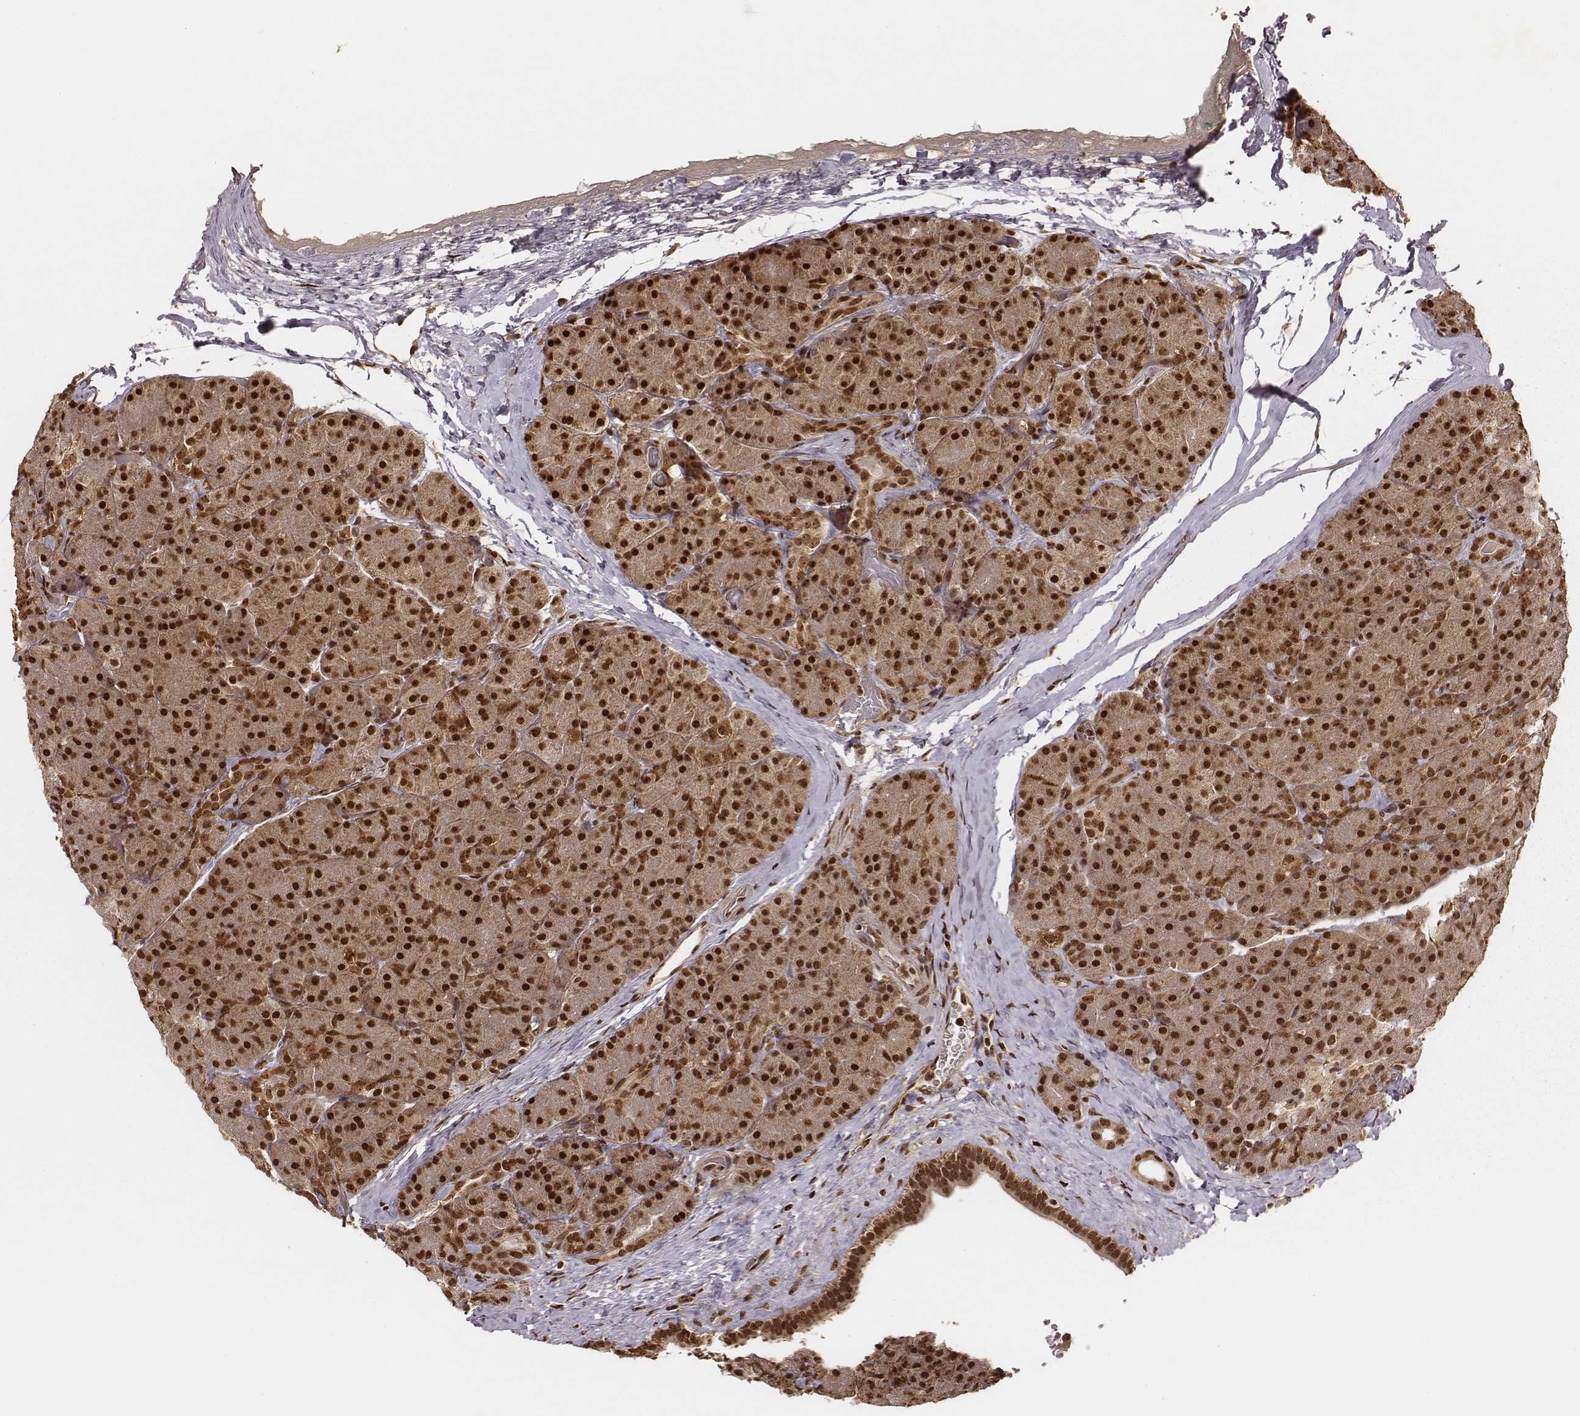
{"staining": {"intensity": "strong", "quantity": ">75%", "location": "cytoplasmic/membranous,nuclear"}, "tissue": "pancreas", "cell_type": "Exocrine glandular cells", "image_type": "normal", "snomed": [{"axis": "morphology", "description": "Normal tissue, NOS"}, {"axis": "topography", "description": "Pancreas"}], "caption": "Protein staining by IHC displays strong cytoplasmic/membranous,nuclear positivity in approximately >75% of exocrine glandular cells in unremarkable pancreas. (DAB IHC, brown staining for protein, blue staining for nuclei).", "gene": "NFX1", "patient": {"sex": "male", "age": 57}}